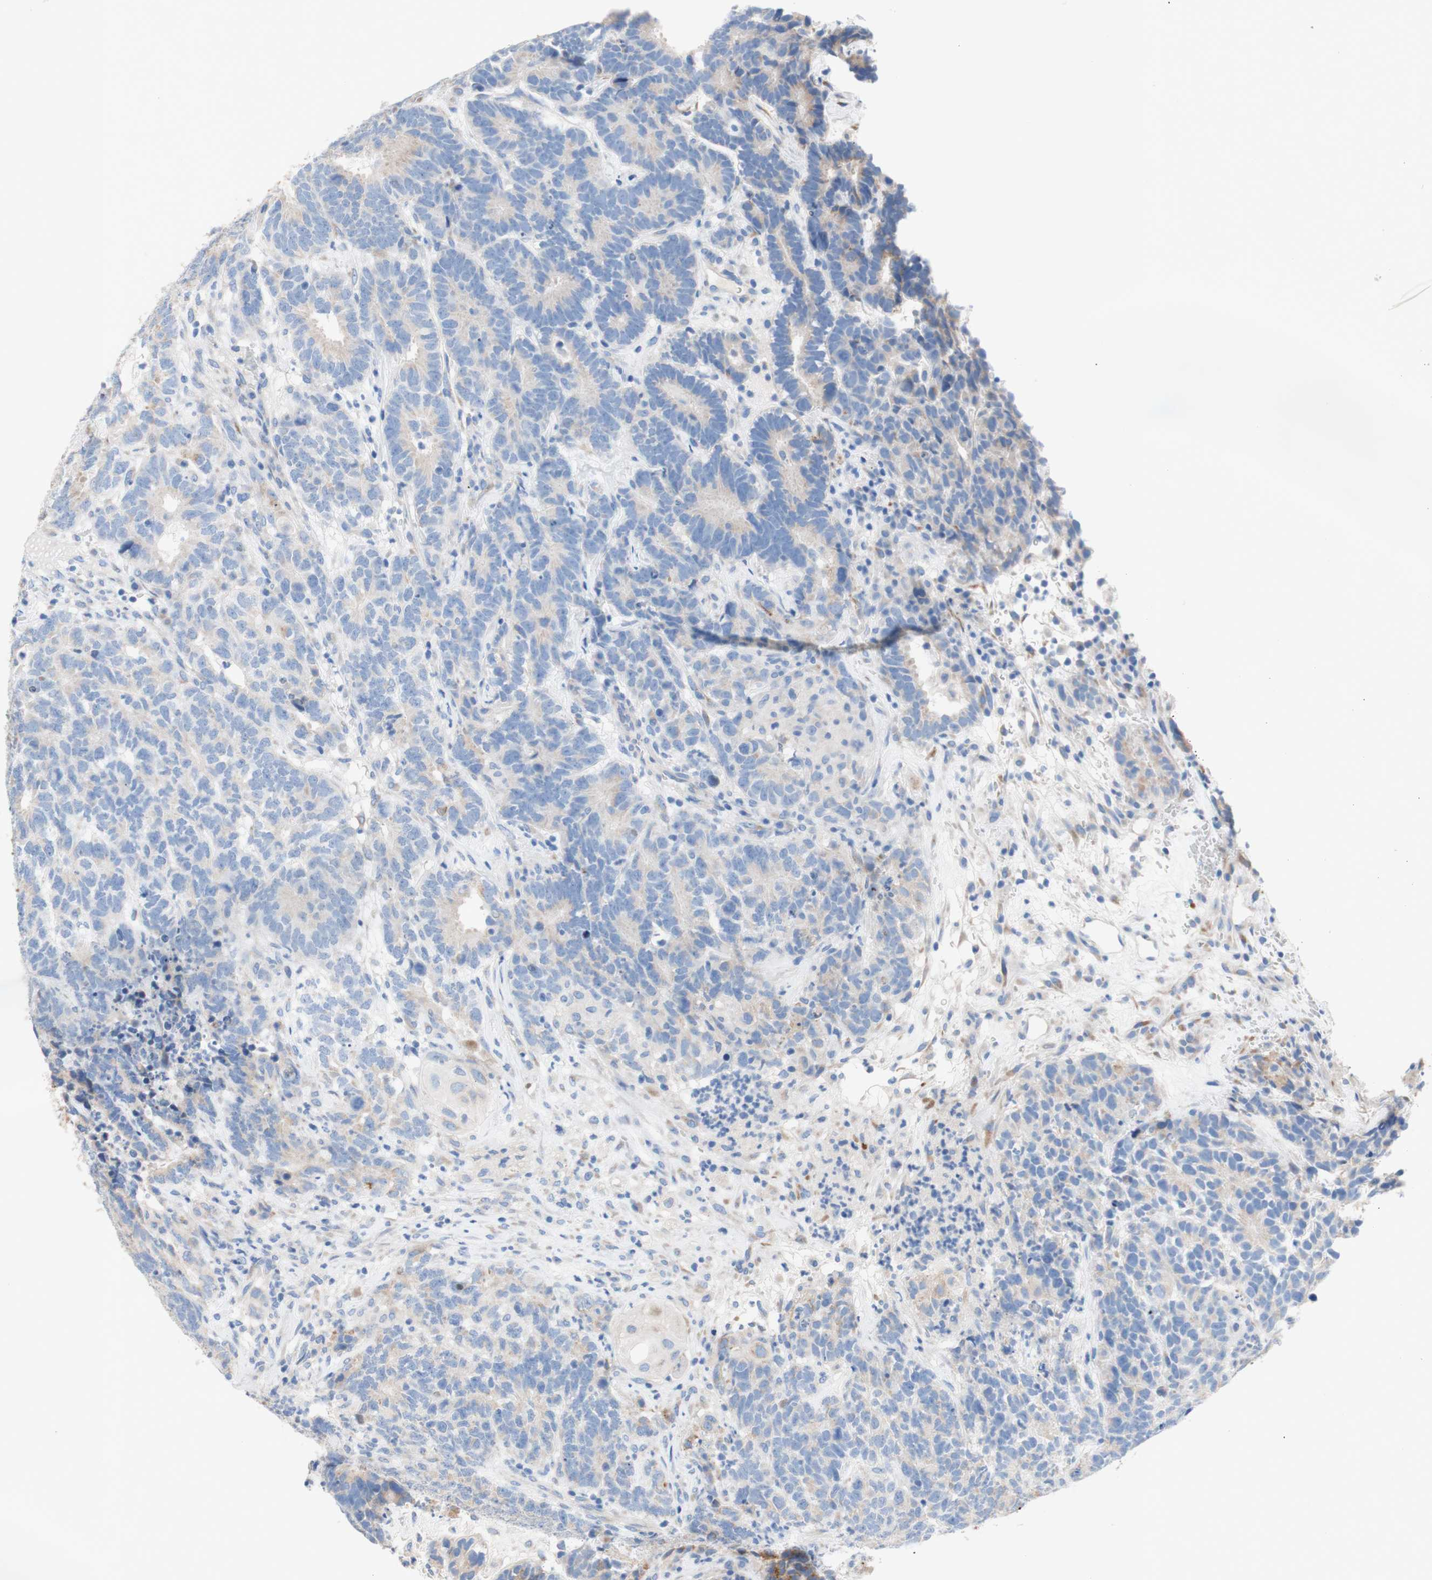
{"staining": {"intensity": "negative", "quantity": "none", "location": "none"}, "tissue": "testis cancer", "cell_type": "Tumor cells", "image_type": "cancer", "snomed": [{"axis": "morphology", "description": "Carcinoma, Embryonal, NOS"}, {"axis": "topography", "description": "Testis"}], "caption": "Immunohistochemistry of embryonal carcinoma (testis) reveals no positivity in tumor cells.", "gene": "TMIGD2", "patient": {"sex": "male", "age": 26}}